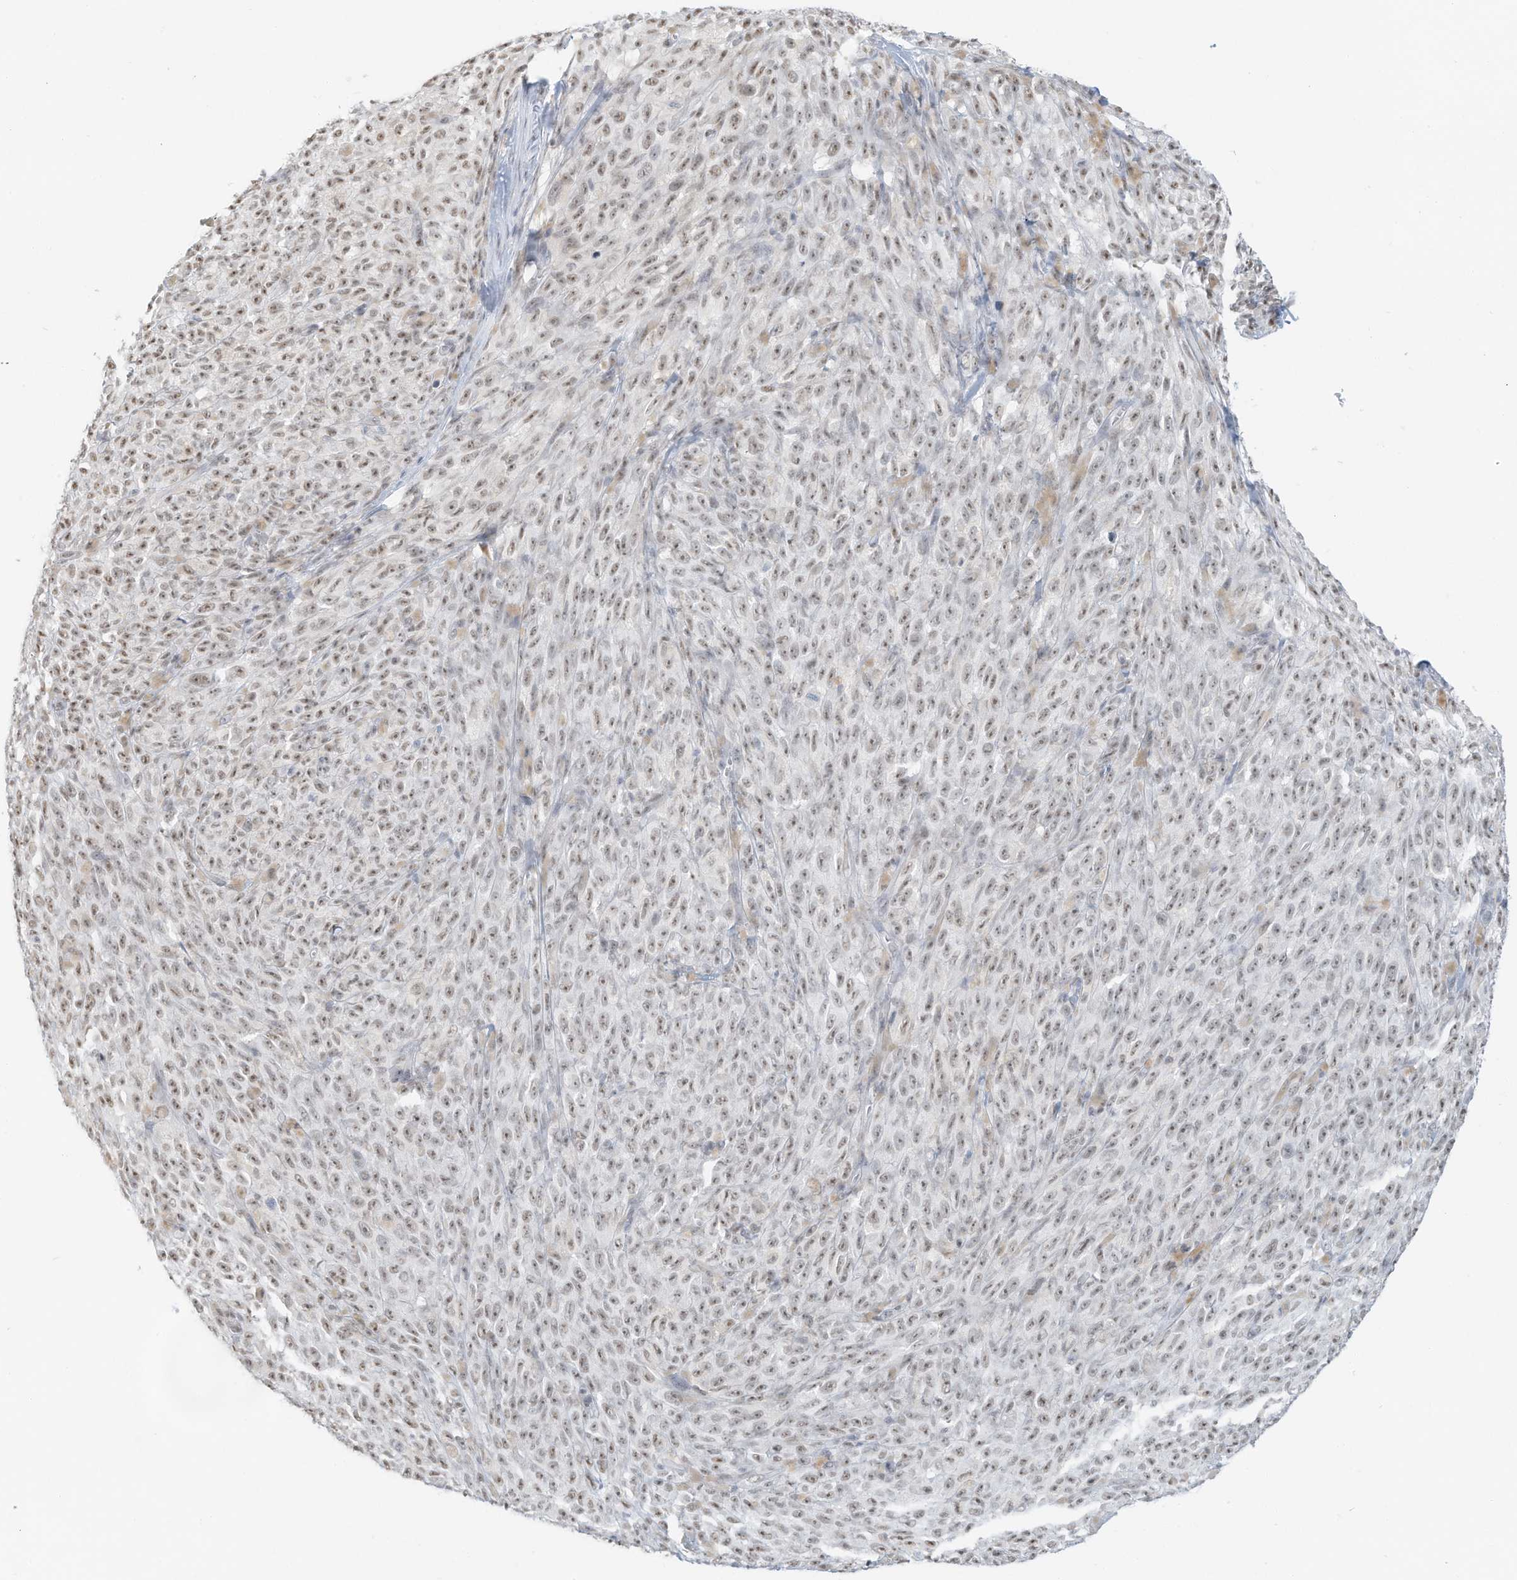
{"staining": {"intensity": "weak", "quantity": ">75%", "location": "nuclear"}, "tissue": "melanoma", "cell_type": "Tumor cells", "image_type": "cancer", "snomed": [{"axis": "morphology", "description": "Malignant melanoma, NOS"}, {"axis": "topography", "description": "Skin"}], "caption": "Immunohistochemical staining of melanoma shows low levels of weak nuclear protein expression in about >75% of tumor cells.", "gene": "PGC", "patient": {"sex": "female", "age": 82}}